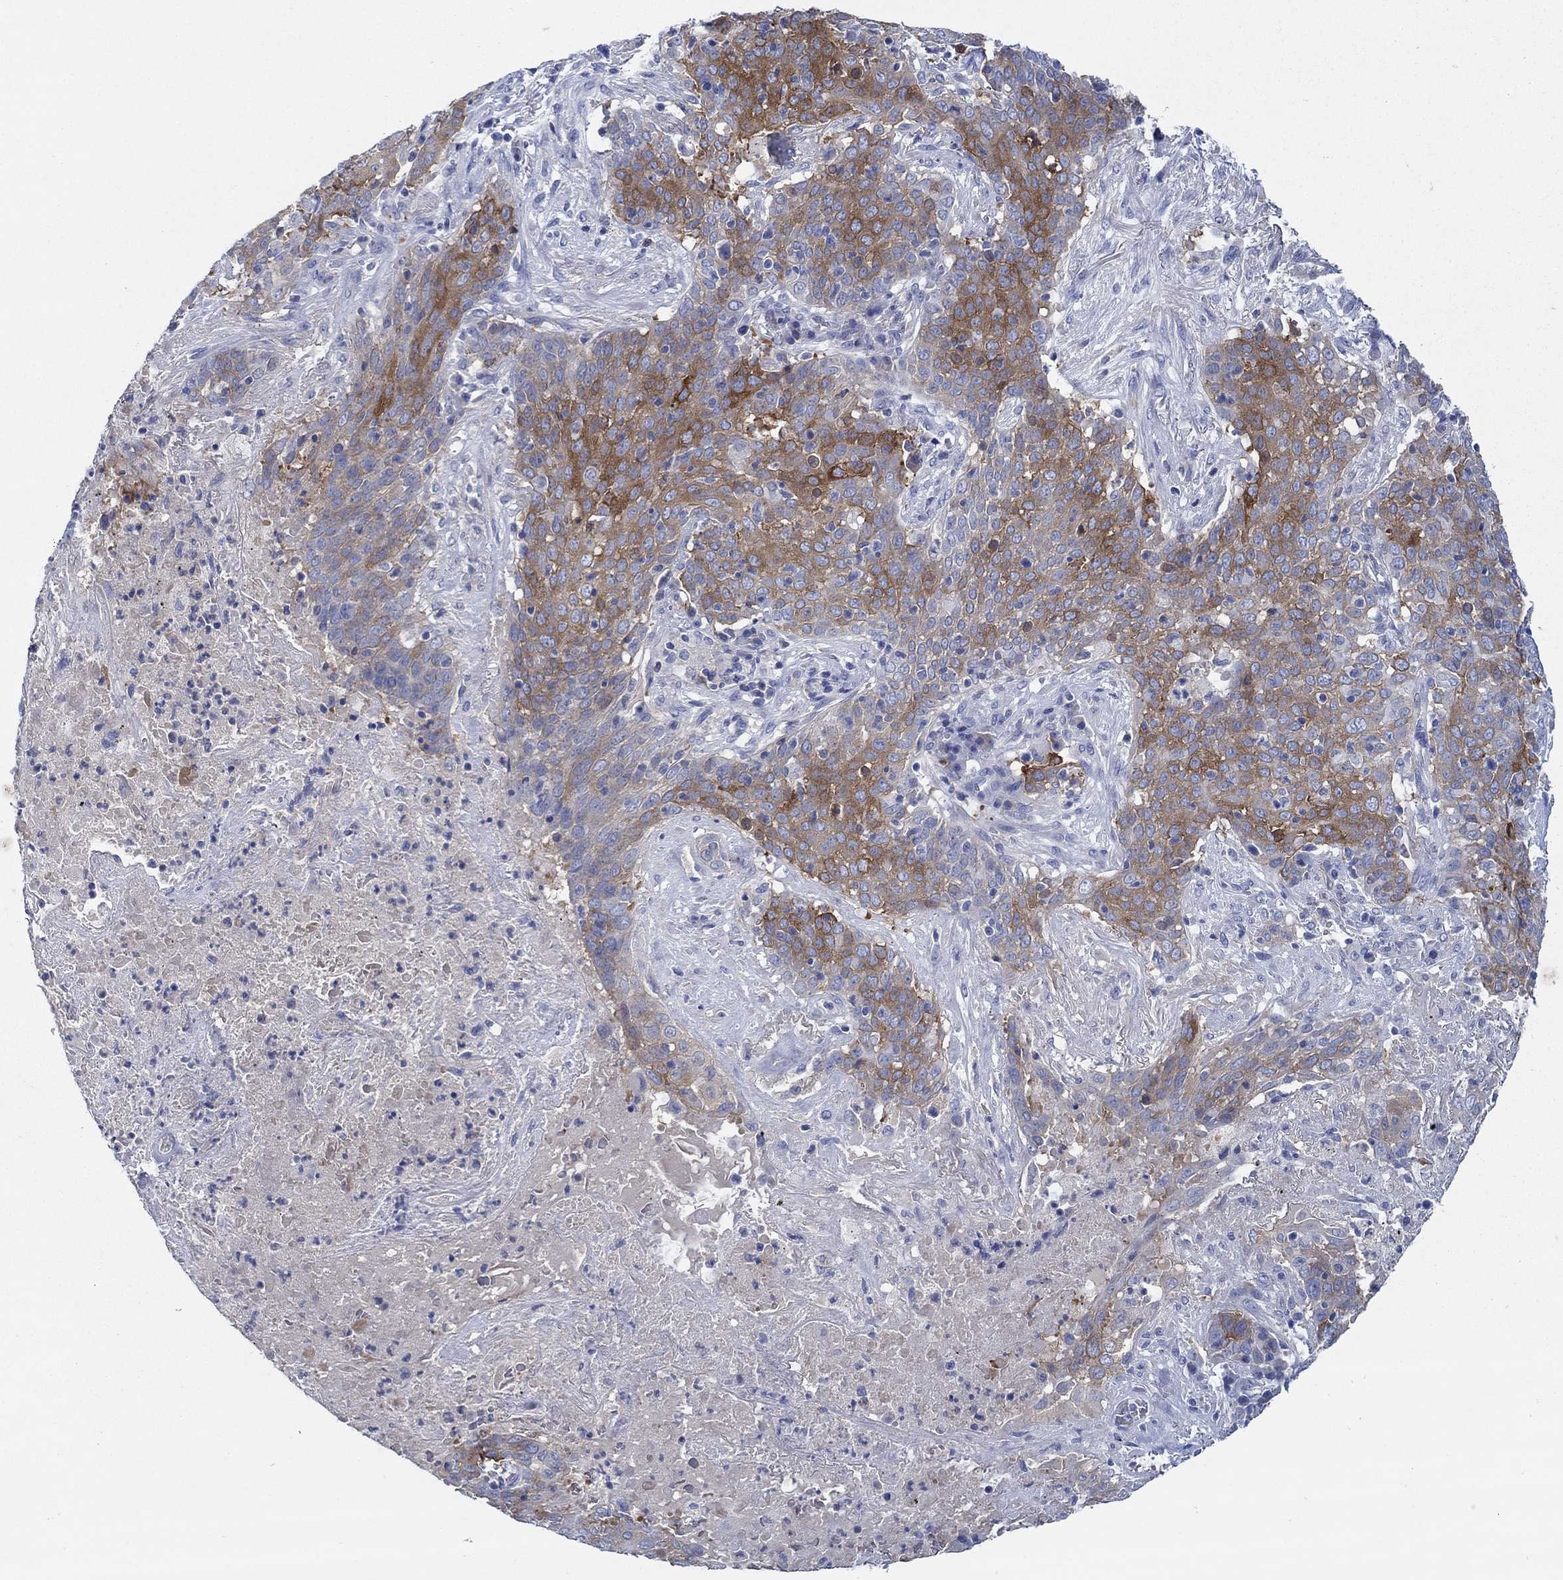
{"staining": {"intensity": "strong", "quantity": "25%-75%", "location": "cytoplasmic/membranous"}, "tissue": "lung cancer", "cell_type": "Tumor cells", "image_type": "cancer", "snomed": [{"axis": "morphology", "description": "Squamous cell carcinoma, NOS"}, {"axis": "topography", "description": "Lung"}], "caption": "This is a histology image of immunohistochemistry (IHC) staining of lung squamous cell carcinoma, which shows strong positivity in the cytoplasmic/membranous of tumor cells.", "gene": "TRIM16", "patient": {"sex": "male", "age": 82}}